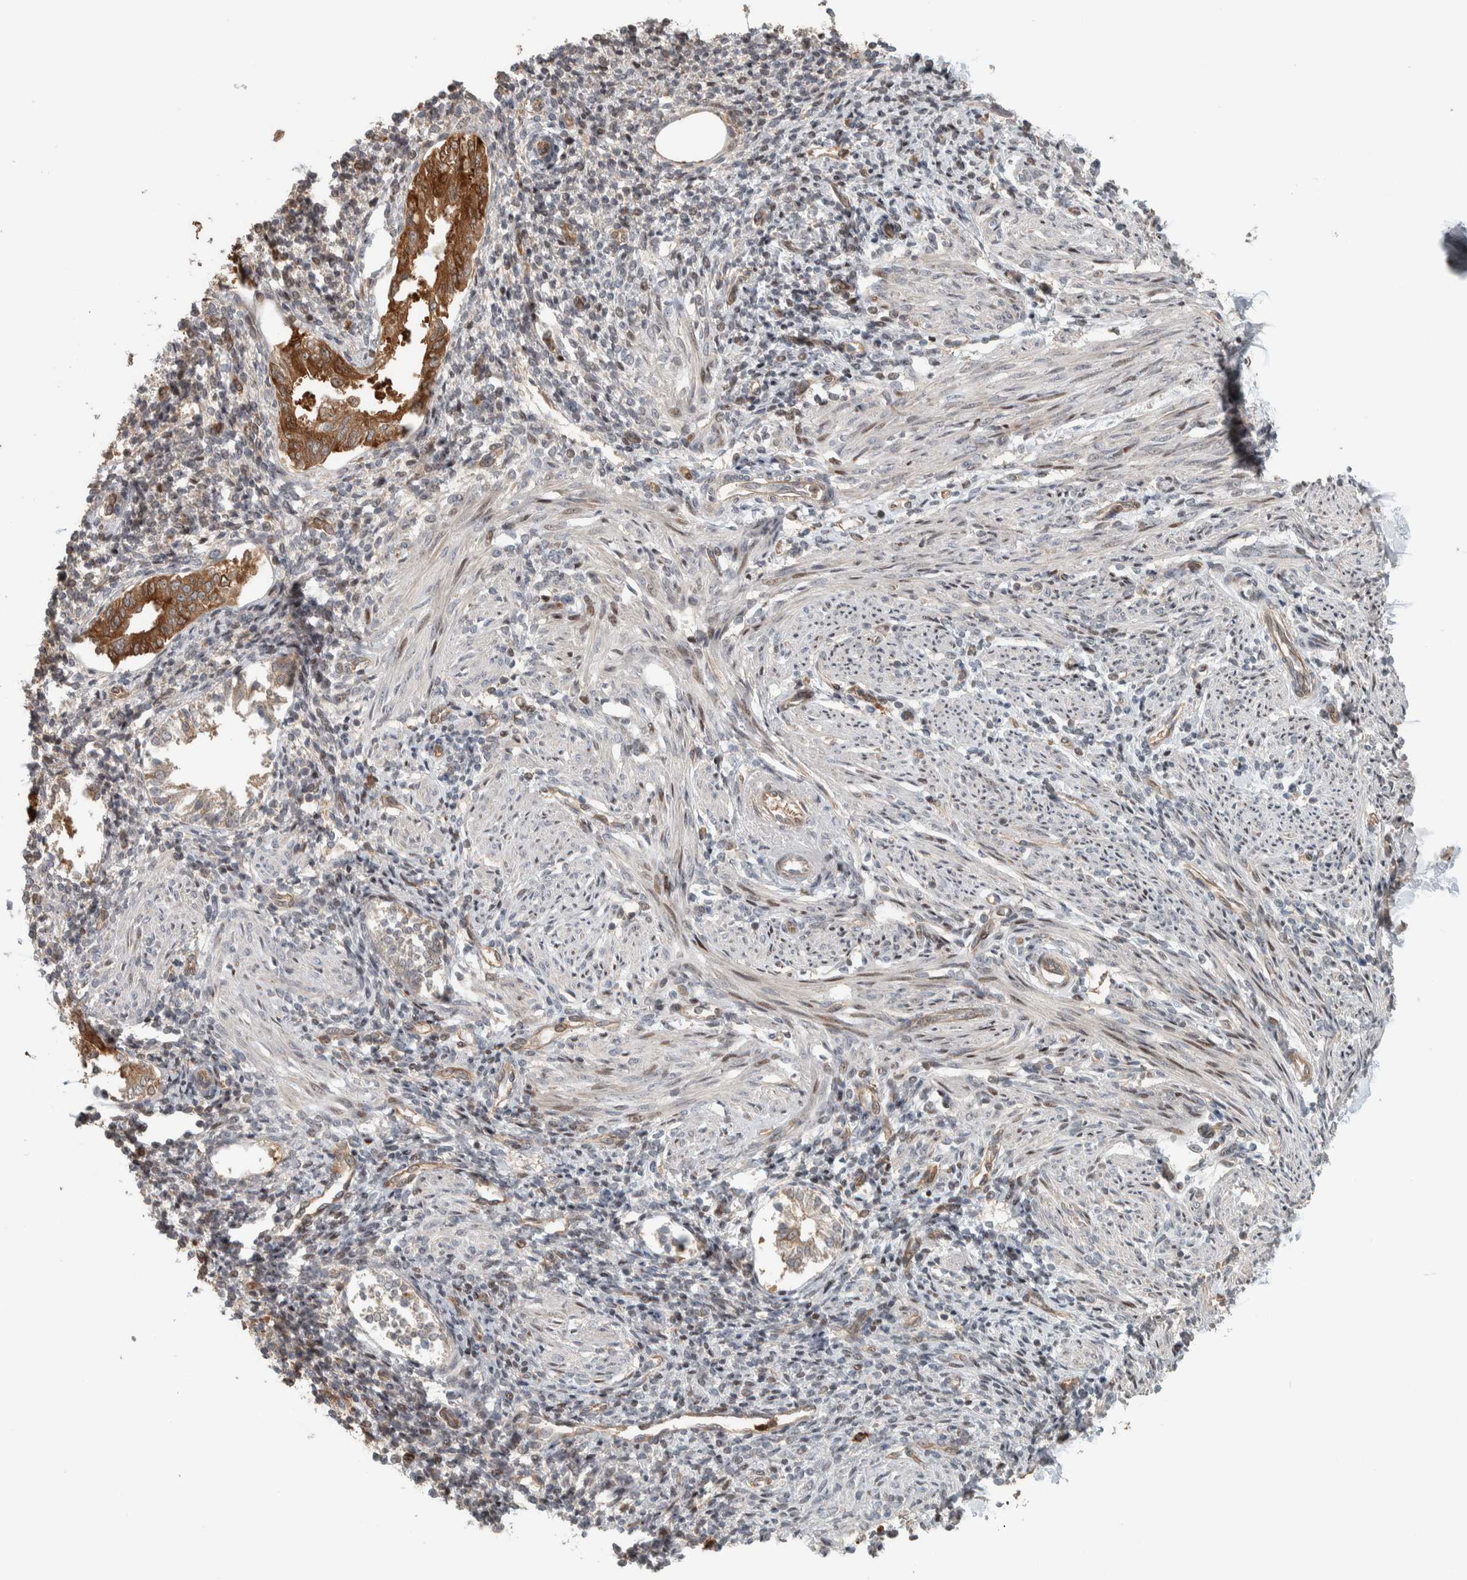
{"staining": {"intensity": "moderate", "quantity": "<25%", "location": "cytoplasmic/membranous"}, "tissue": "endometrium", "cell_type": "Cells in endometrial stroma", "image_type": "normal", "snomed": [{"axis": "morphology", "description": "Normal tissue, NOS"}, {"axis": "topography", "description": "Endometrium"}], "caption": "High-power microscopy captured an immunohistochemistry (IHC) histopathology image of benign endometrium, revealing moderate cytoplasmic/membranous expression in about <25% of cells in endometrial stroma.", "gene": "CNTROB", "patient": {"sex": "female", "age": 66}}